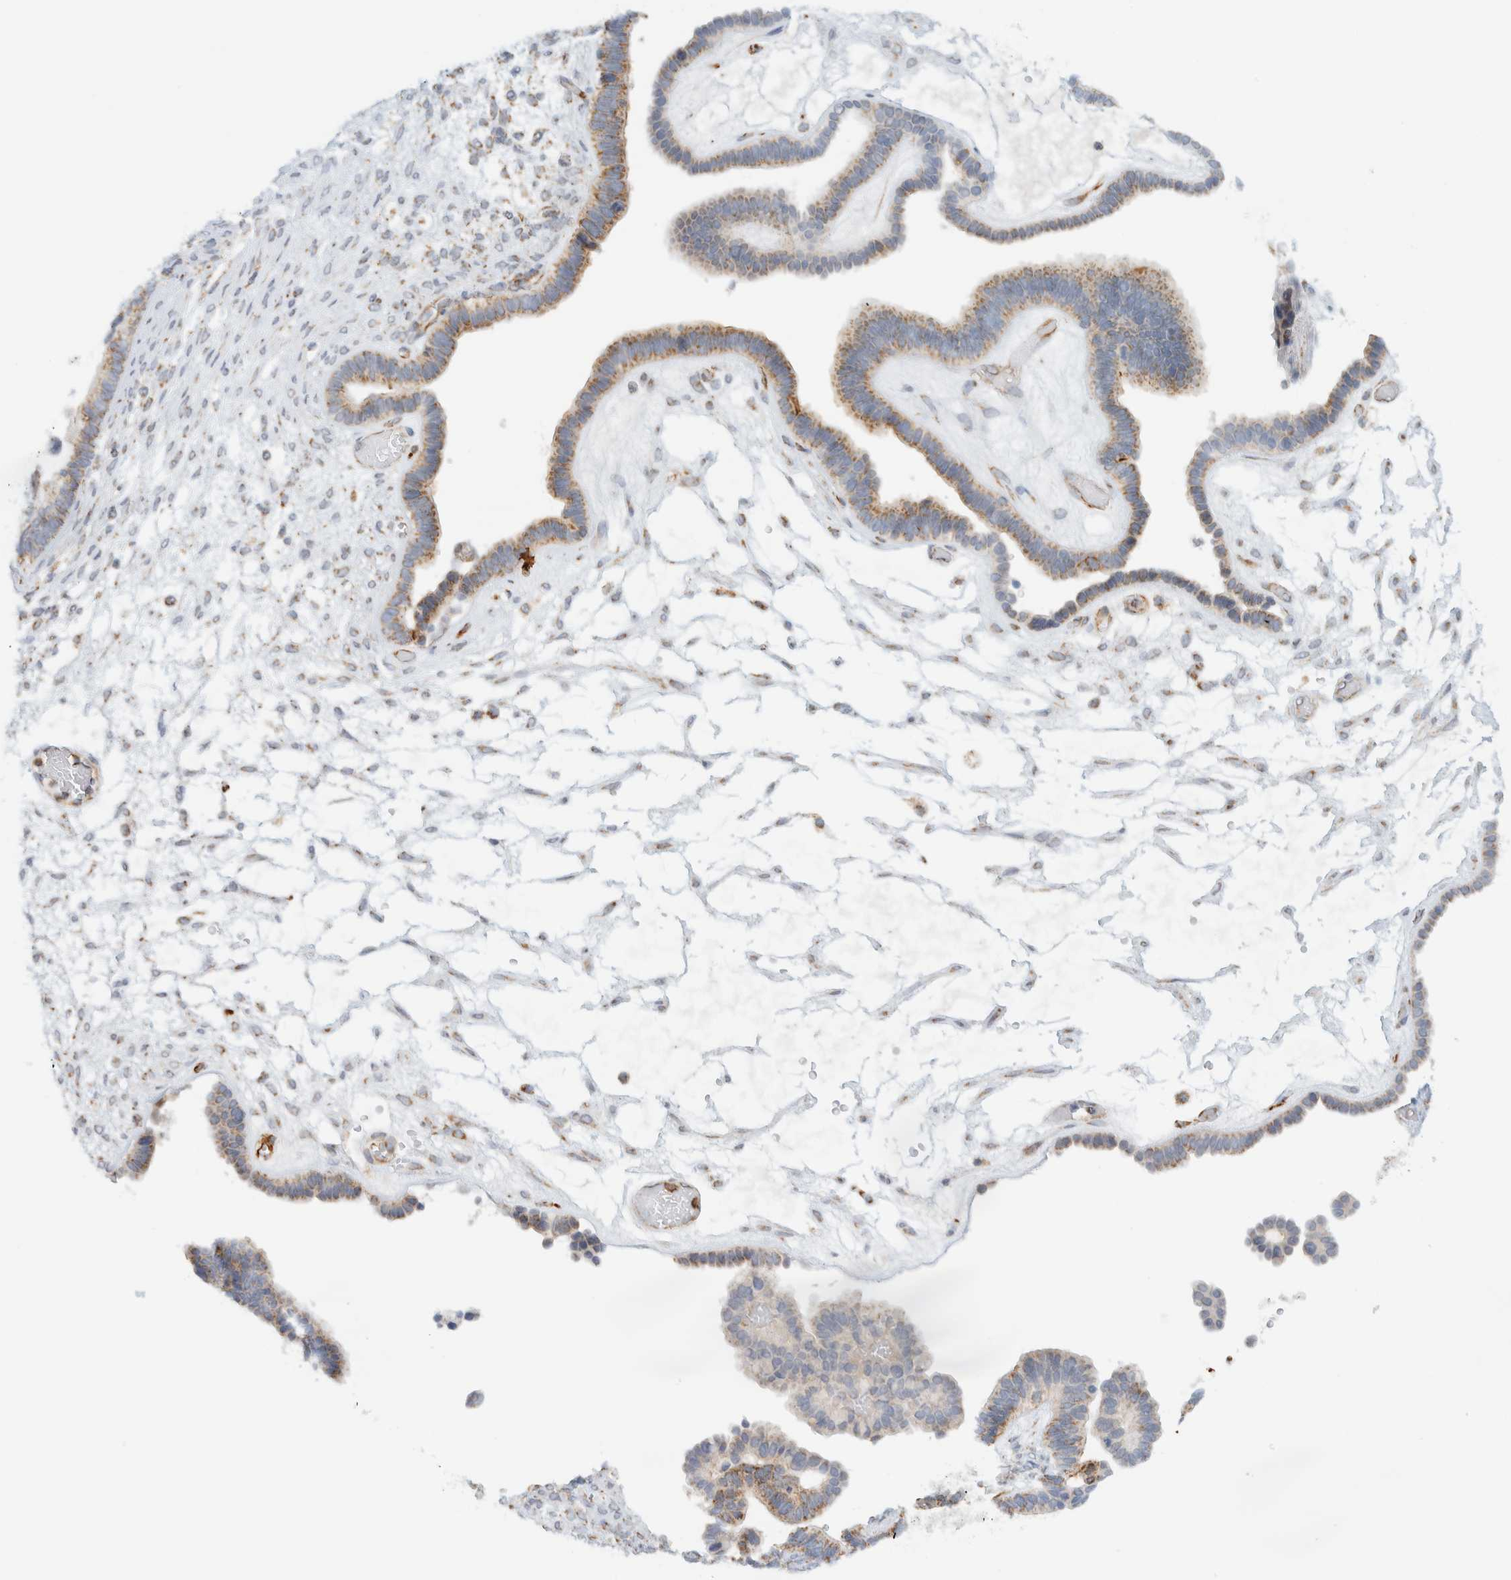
{"staining": {"intensity": "moderate", "quantity": ">75%", "location": "cytoplasmic/membranous"}, "tissue": "ovarian cancer", "cell_type": "Tumor cells", "image_type": "cancer", "snomed": [{"axis": "morphology", "description": "Cystadenocarcinoma, serous, NOS"}, {"axis": "topography", "description": "Ovary"}], "caption": "Protein expression analysis of human ovarian cancer (serous cystadenocarcinoma) reveals moderate cytoplasmic/membranous expression in about >75% of tumor cells.", "gene": "KIFAP3", "patient": {"sex": "female", "age": 56}}